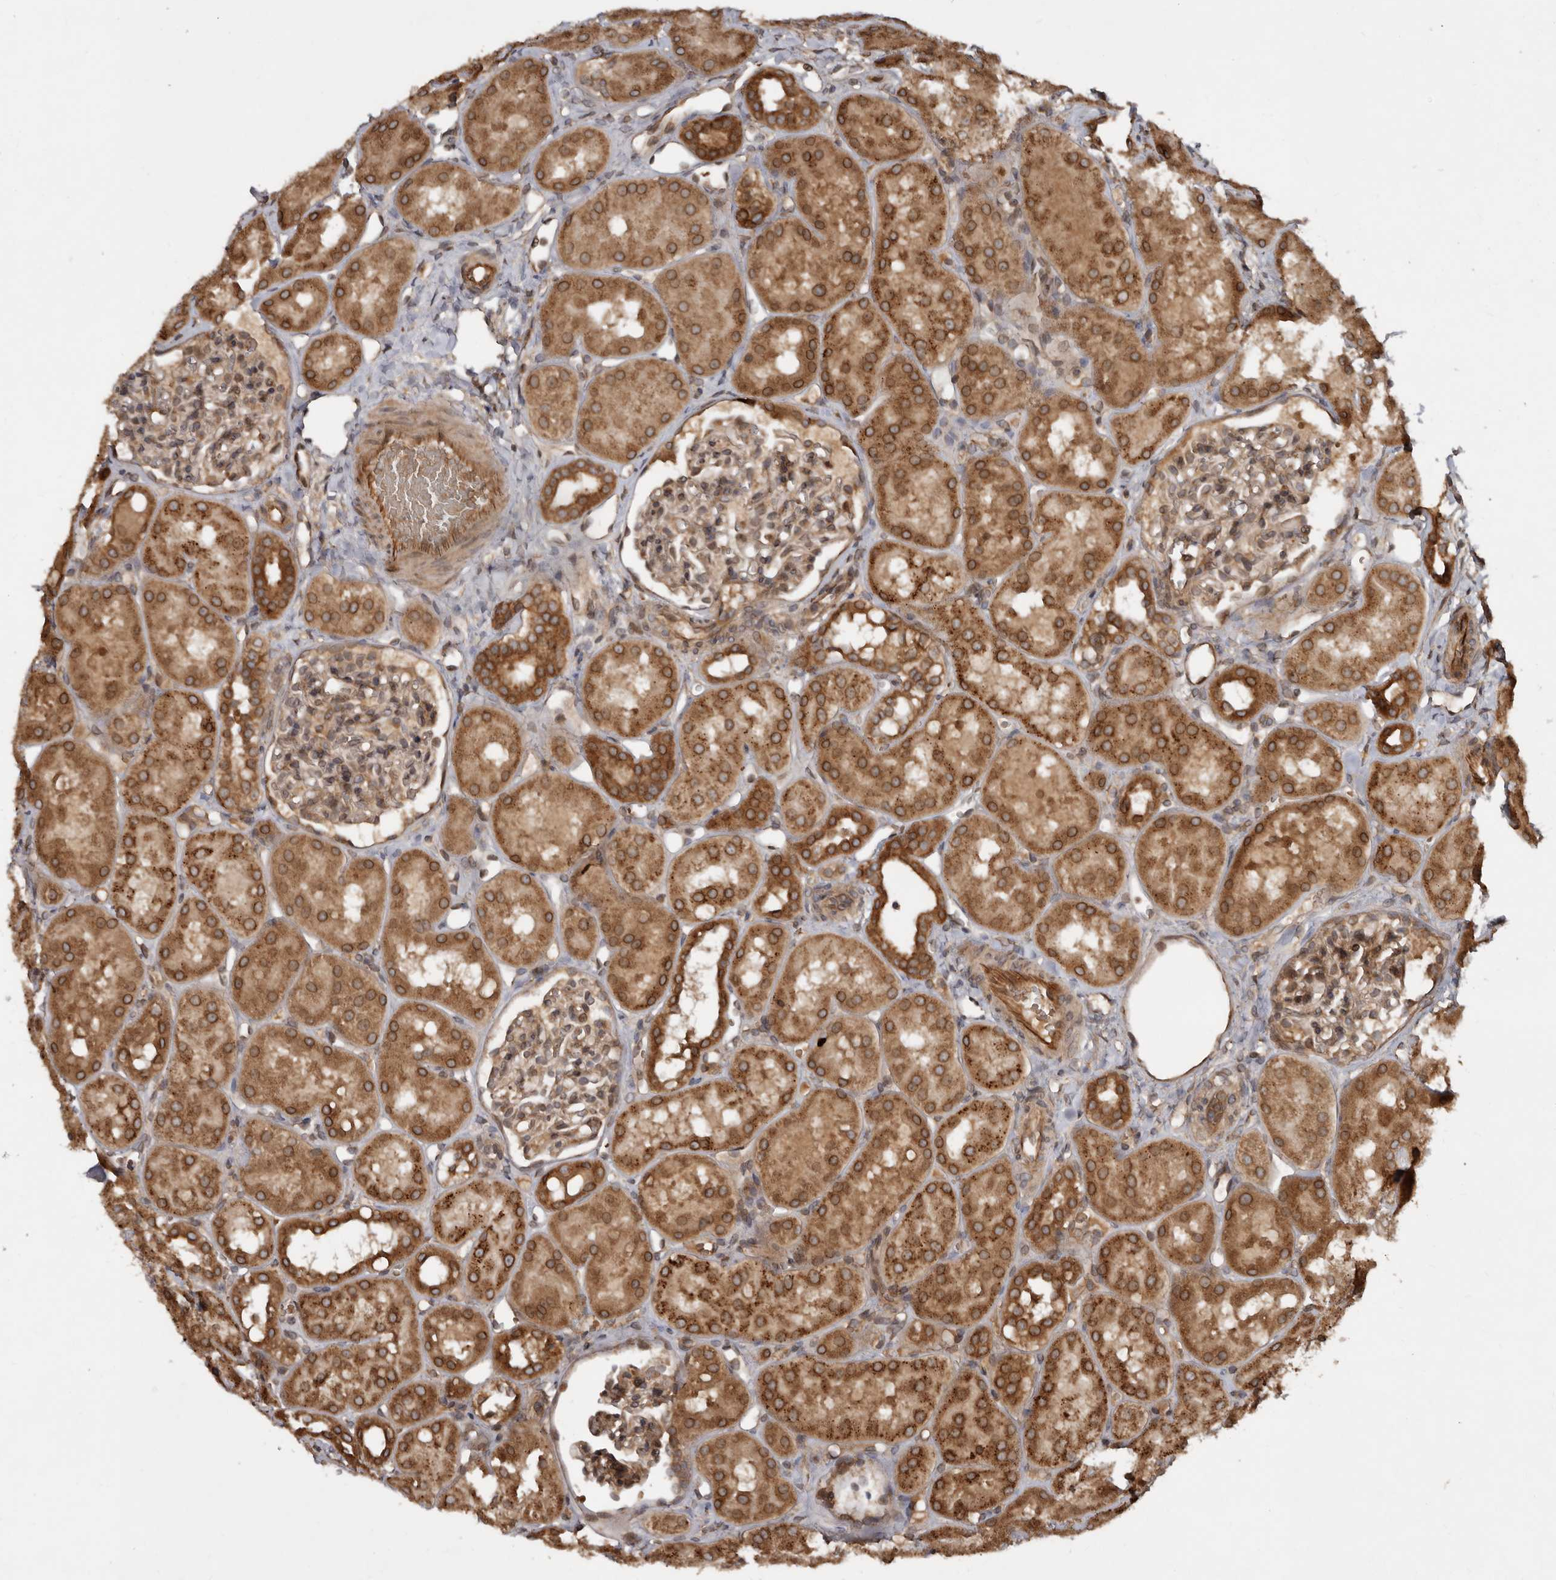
{"staining": {"intensity": "weak", "quantity": ">75%", "location": "cytoplasmic/membranous"}, "tissue": "kidney", "cell_type": "Cells in glomeruli", "image_type": "normal", "snomed": [{"axis": "morphology", "description": "Normal tissue, NOS"}, {"axis": "topography", "description": "Kidney"}], "caption": "A brown stain shows weak cytoplasmic/membranous expression of a protein in cells in glomeruli of benign human kidney.", "gene": "STK36", "patient": {"sex": "male", "age": 16}}